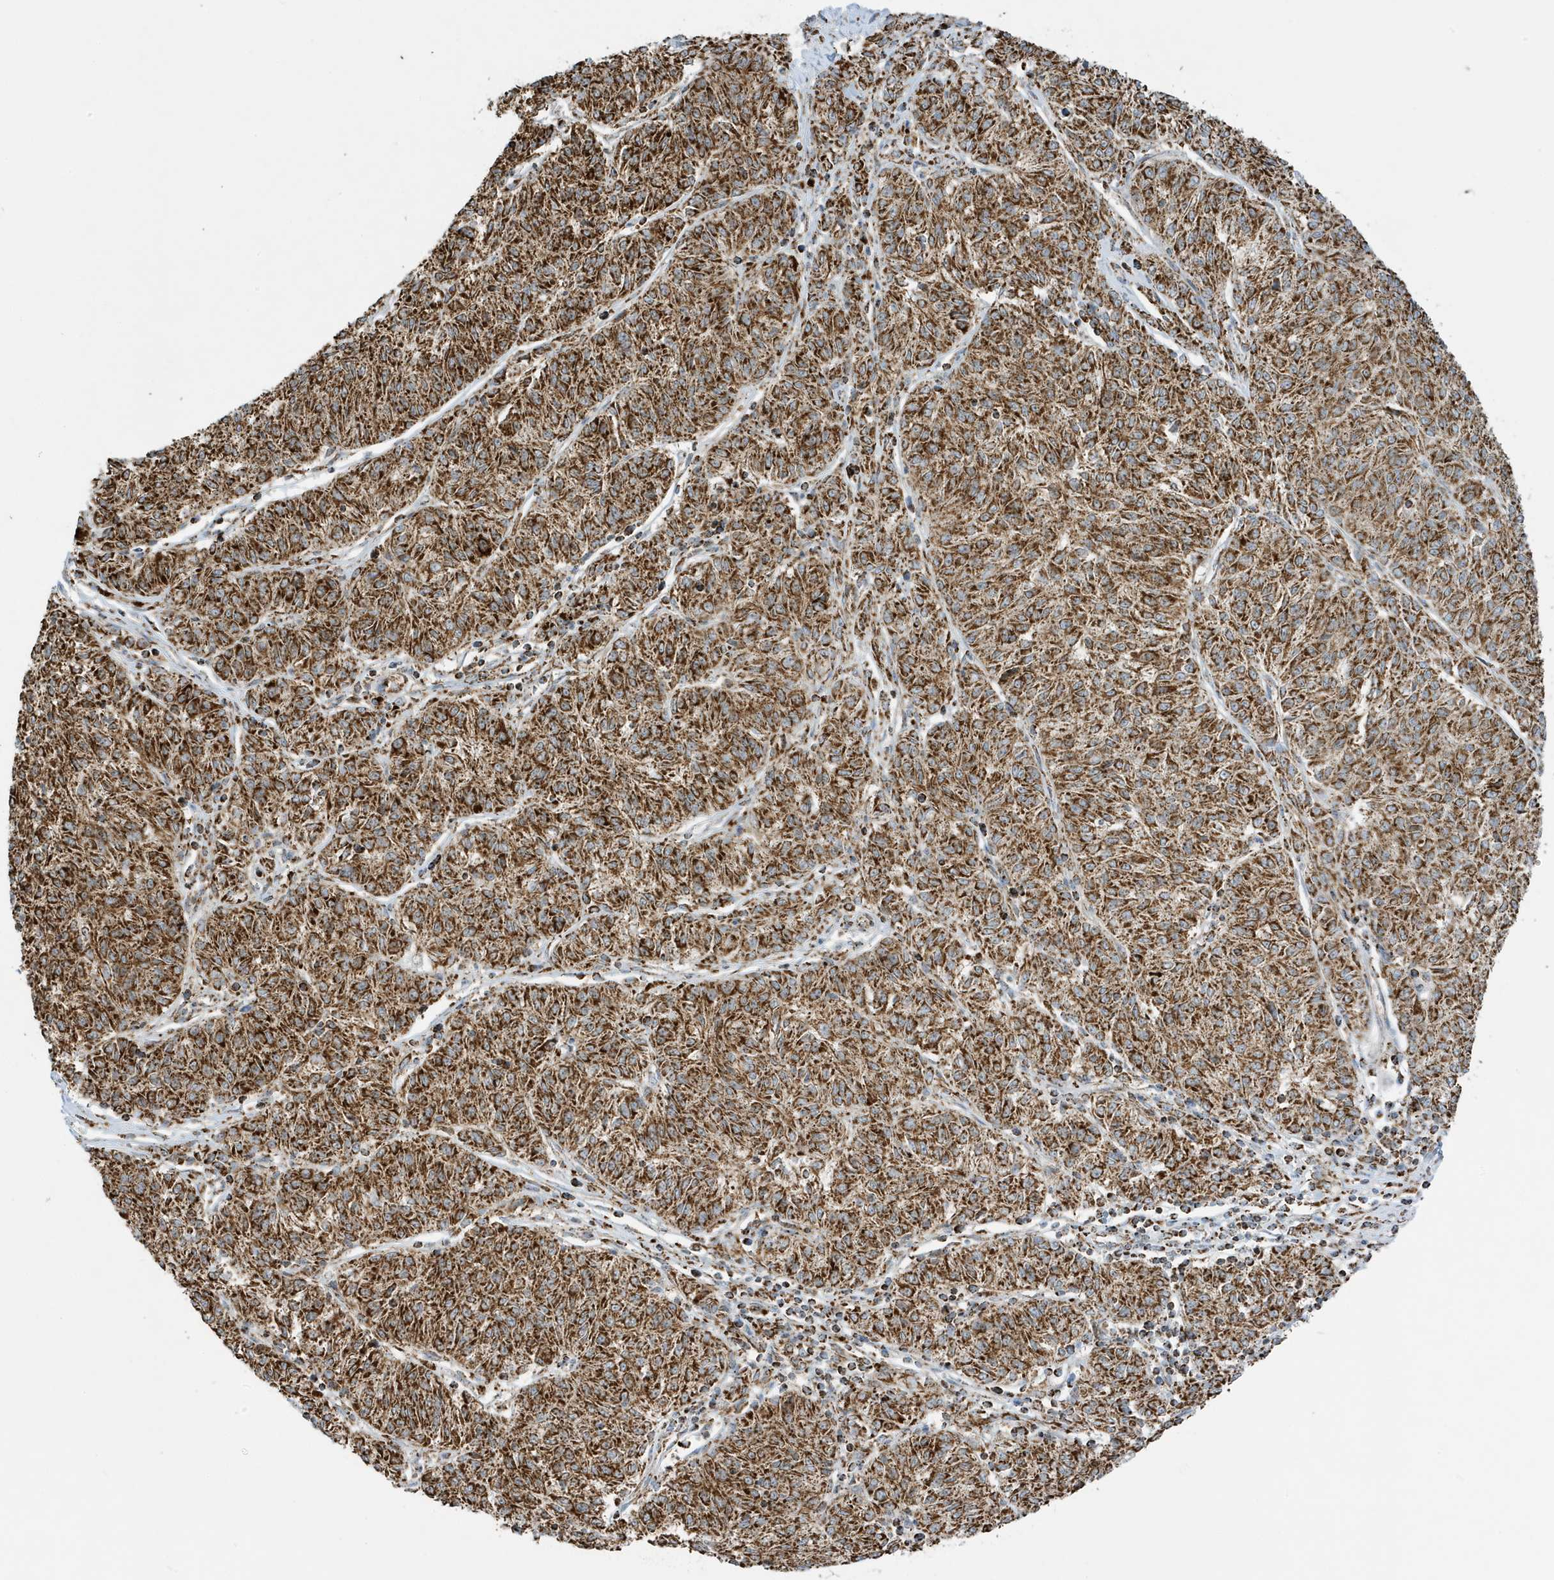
{"staining": {"intensity": "strong", "quantity": ">75%", "location": "cytoplasmic/membranous"}, "tissue": "melanoma", "cell_type": "Tumor cells", "image_type": "cancer", "snomed": [{"axis": "morphology", "description": "Malignant melanoma, NOS"}, {"axis": "topography", "description": "Skin"}], "caption": "A high-resolution photomicrograph shows immunohistochemistry staining of melanoma, which displays strong cytoplasmic/membranous positivity in approximately >75% of tumor cells.", "gene": "ATP5ME", "patient": {"sex": "female", "age": 72}}